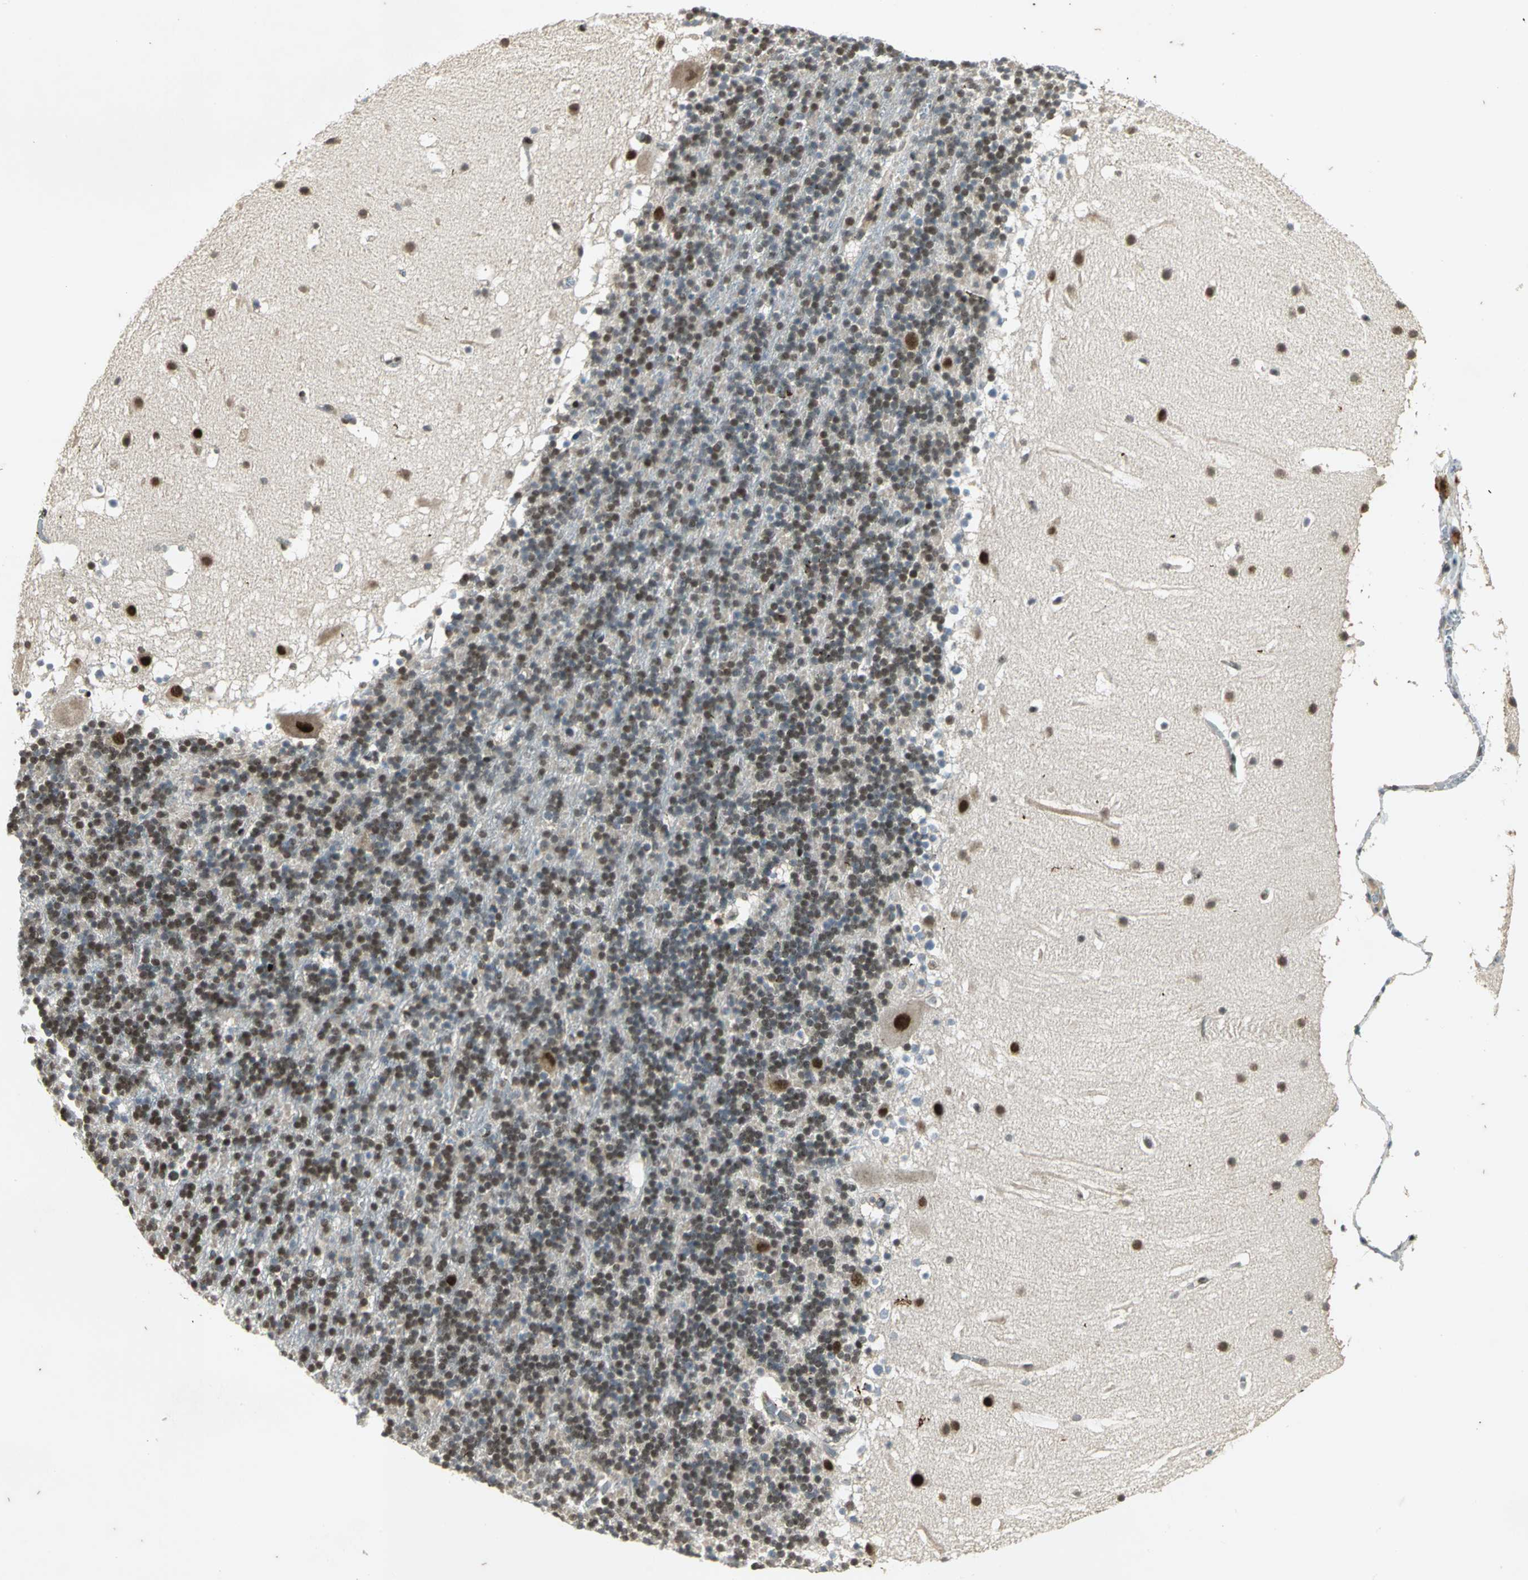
{"staining": {"intensity": "weak", "quantity": "<25%", "location": "nuclear"}, "tissue": "cerebellum", "cell_type": "Cells in granular layer", "image_type": "normal", "snomed": [{"axis": "morphology", "description": "Normal tissue, NOS"}, {"axis": "topography", "description": "Cerebellum"}], "caption": "Cerebellum stained for a protein using immunohistochemistry exhibits no expression cells in granular layer.", "gene": "NOTCH3", "patient": {"sex": "male", "age": 45}}